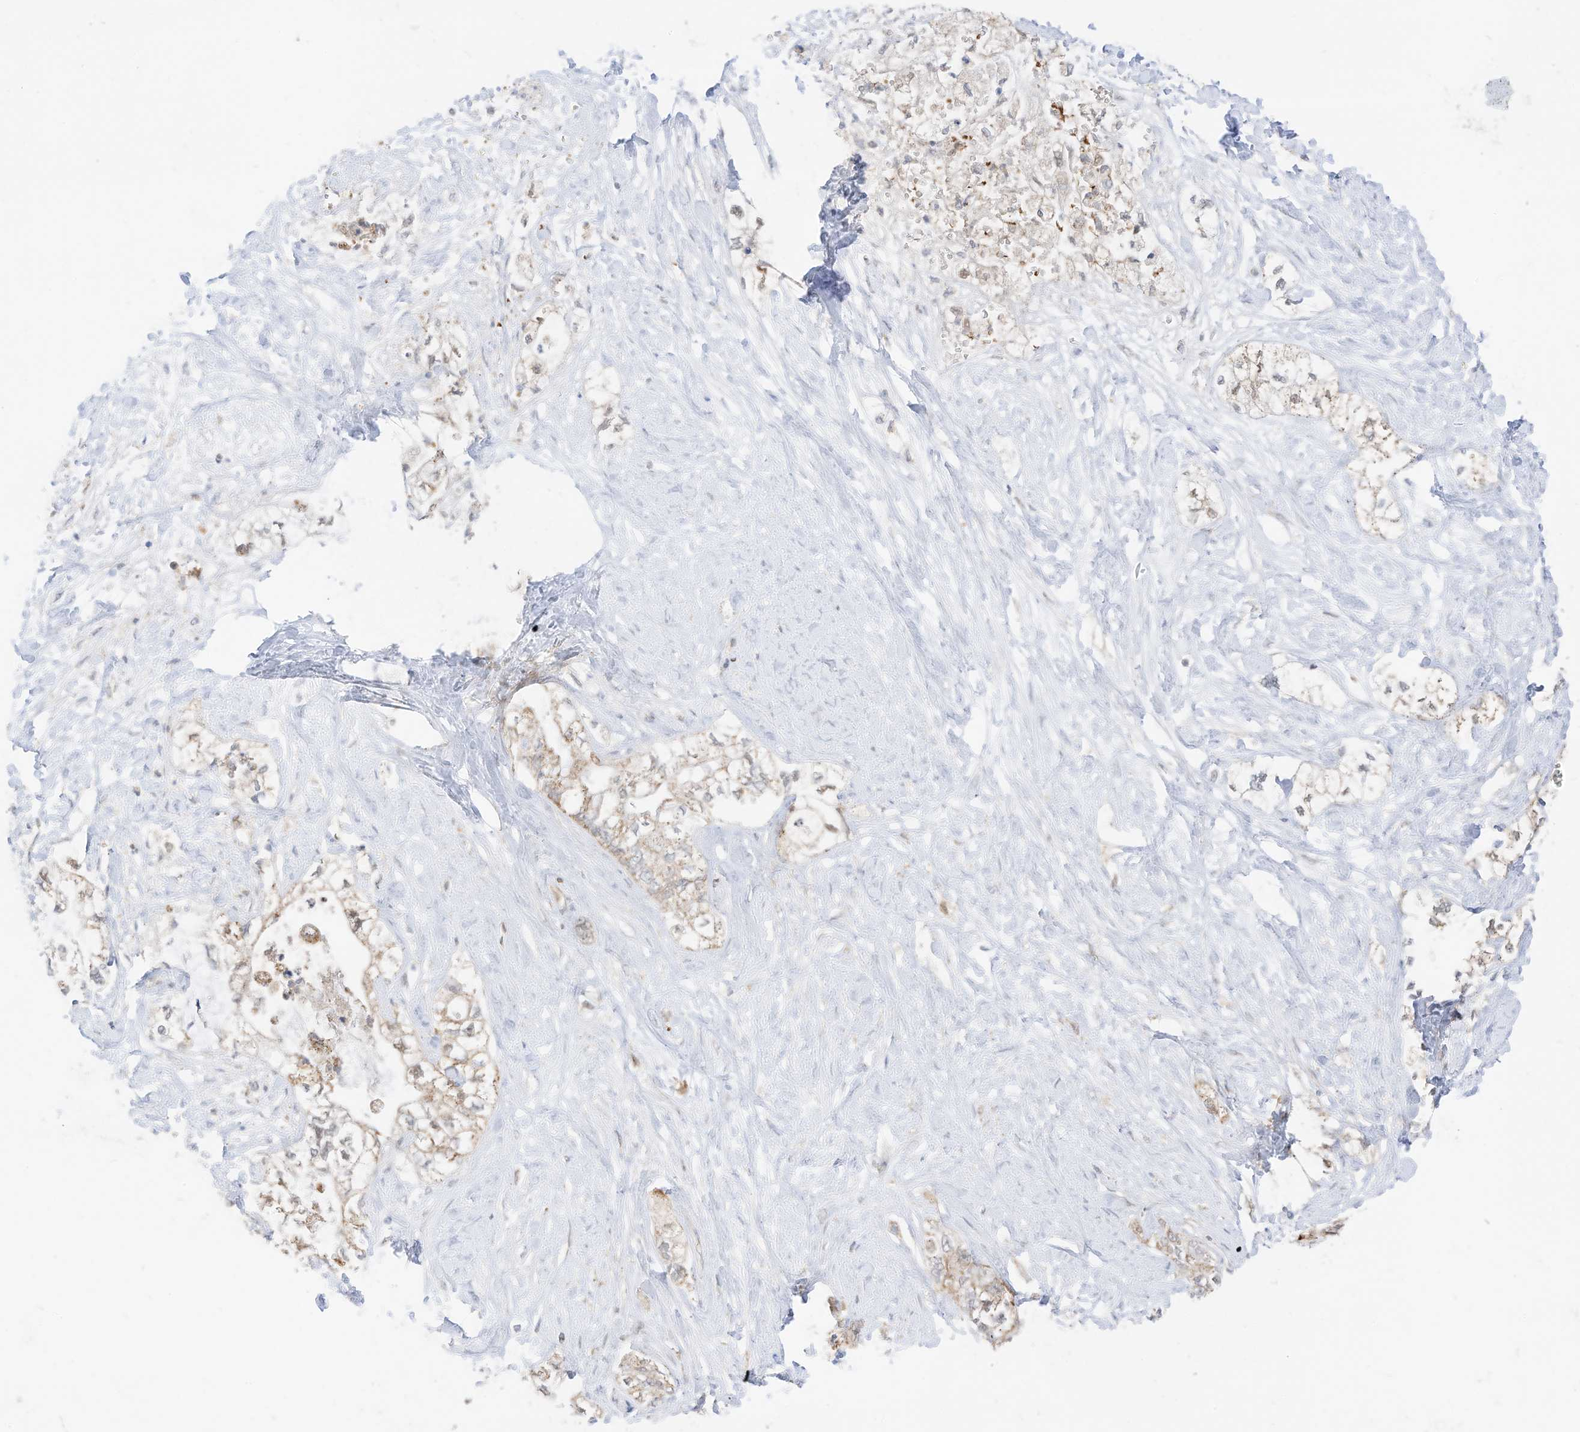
{"staining": {"intensity": "moderate", "quantity": ">75%", "location": "cytoplasmic/membranous"}, "tissue": "pancreatic cancer", "cell_type": "Tumor cells", "image_type": "cancer", "snomed": [{"axis": "morphology", "description": "Adenocarcinoma, NOS"}, {"axis": "topography", "description": "Pancreas"}], "caption": "DAB immunohistochemical staining of human pancreatic cancer shows moderate cytoplasmic/membranous protein positivity in about >75% of tumor cells.", "gene": "MTUS2", "patient": {"sex": "male", "age": 70}}